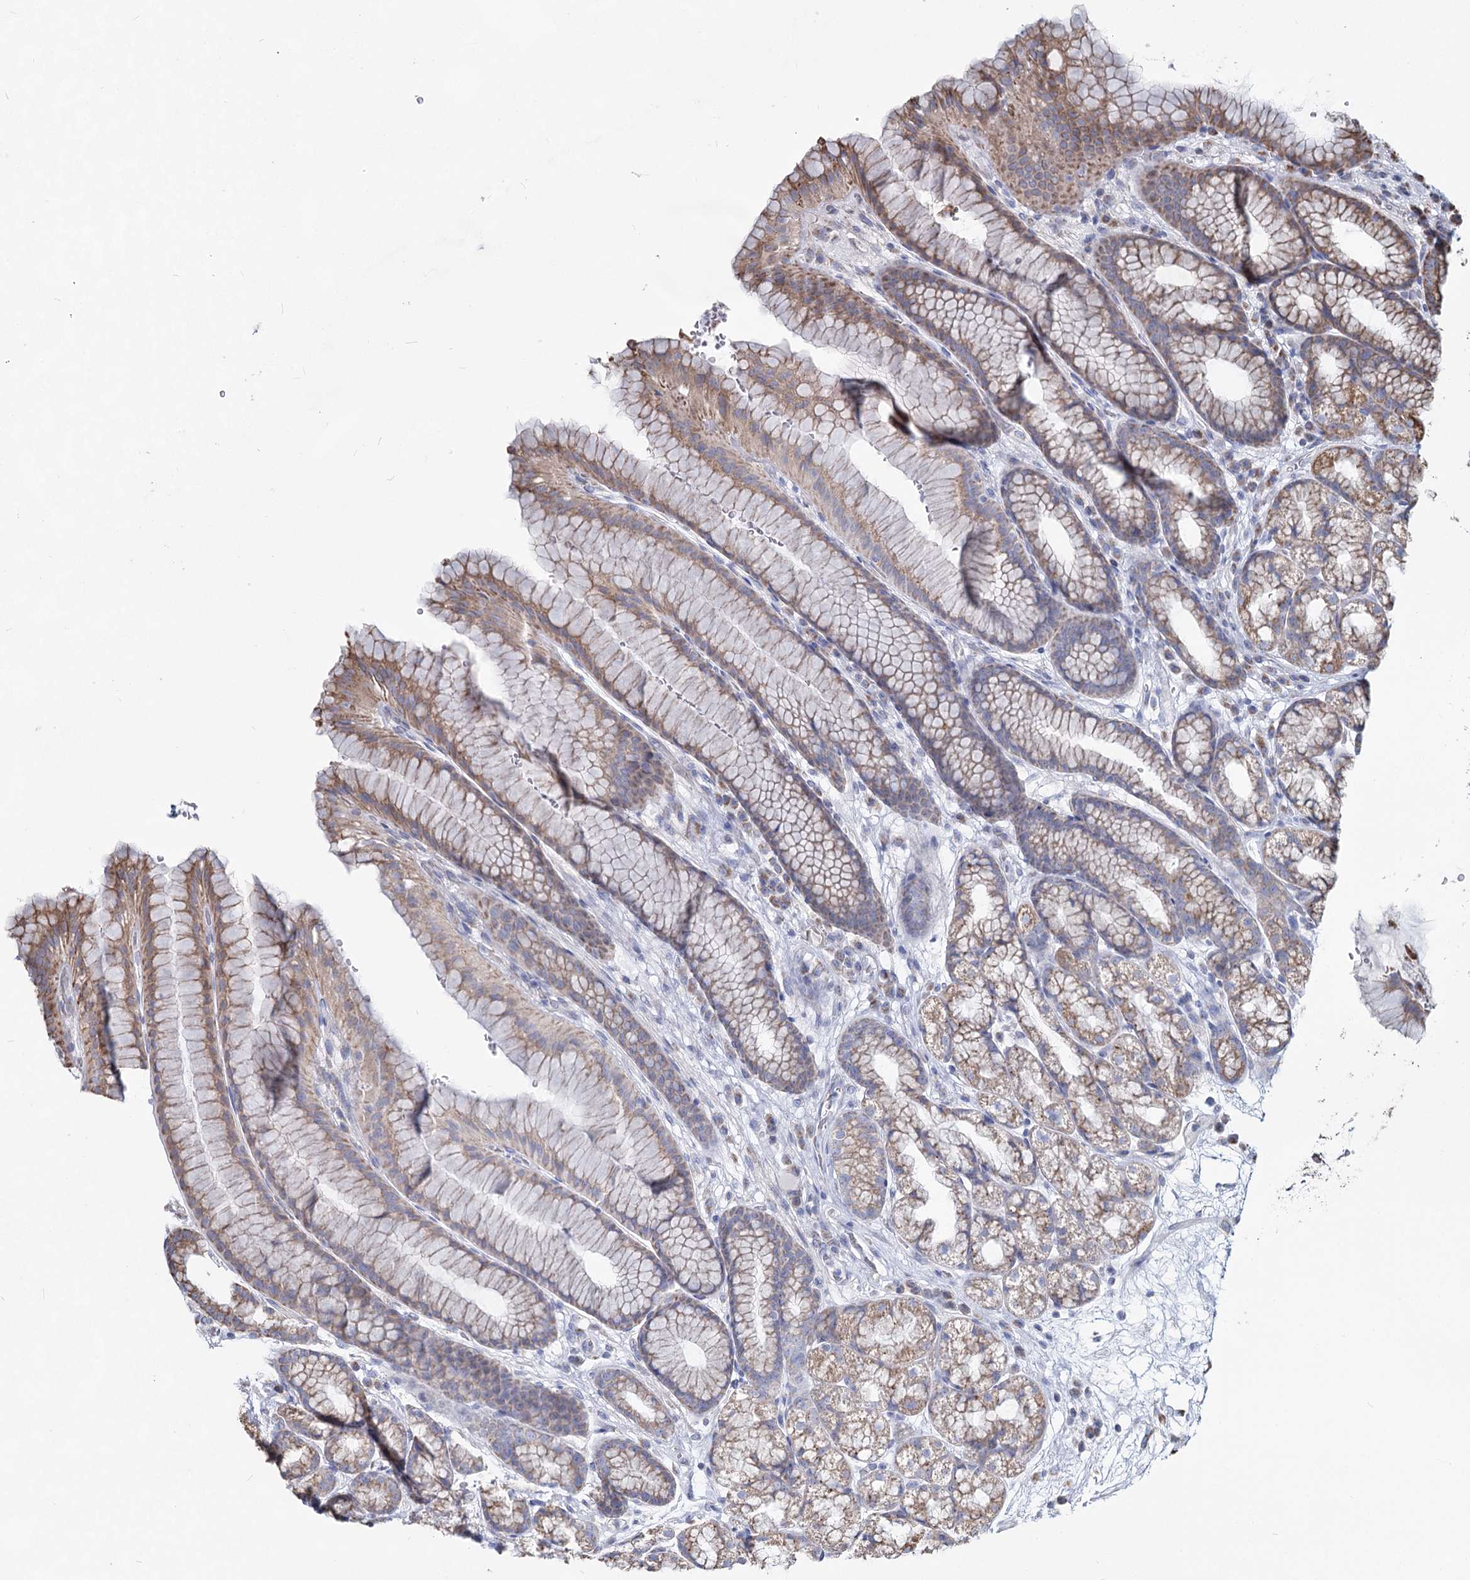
{"staining": {"intensity": "moderate", "quantity": ">75%", "location": "cytoplasmic/membranous"}, "tissue": "stomach", "cell_type": "Glandular cells", "image_type": "normal", "snomed": [{"axis": "morphology", "description": "Normal tissue, NOS"}, {"axis": "morphology", "description": "Adenocarcinoma, NOS"}, {"axis": "topography", "description": "Stomach"}], "caption": "This histopathology image reveals immunohistochemistry staining of unremarkable human stomach, with medium moderate cytoplasmic/membranous expression in about >75% of glandular cells.", "gene": "CCDC73", "patient": {"sex": "male", "age": 57}}